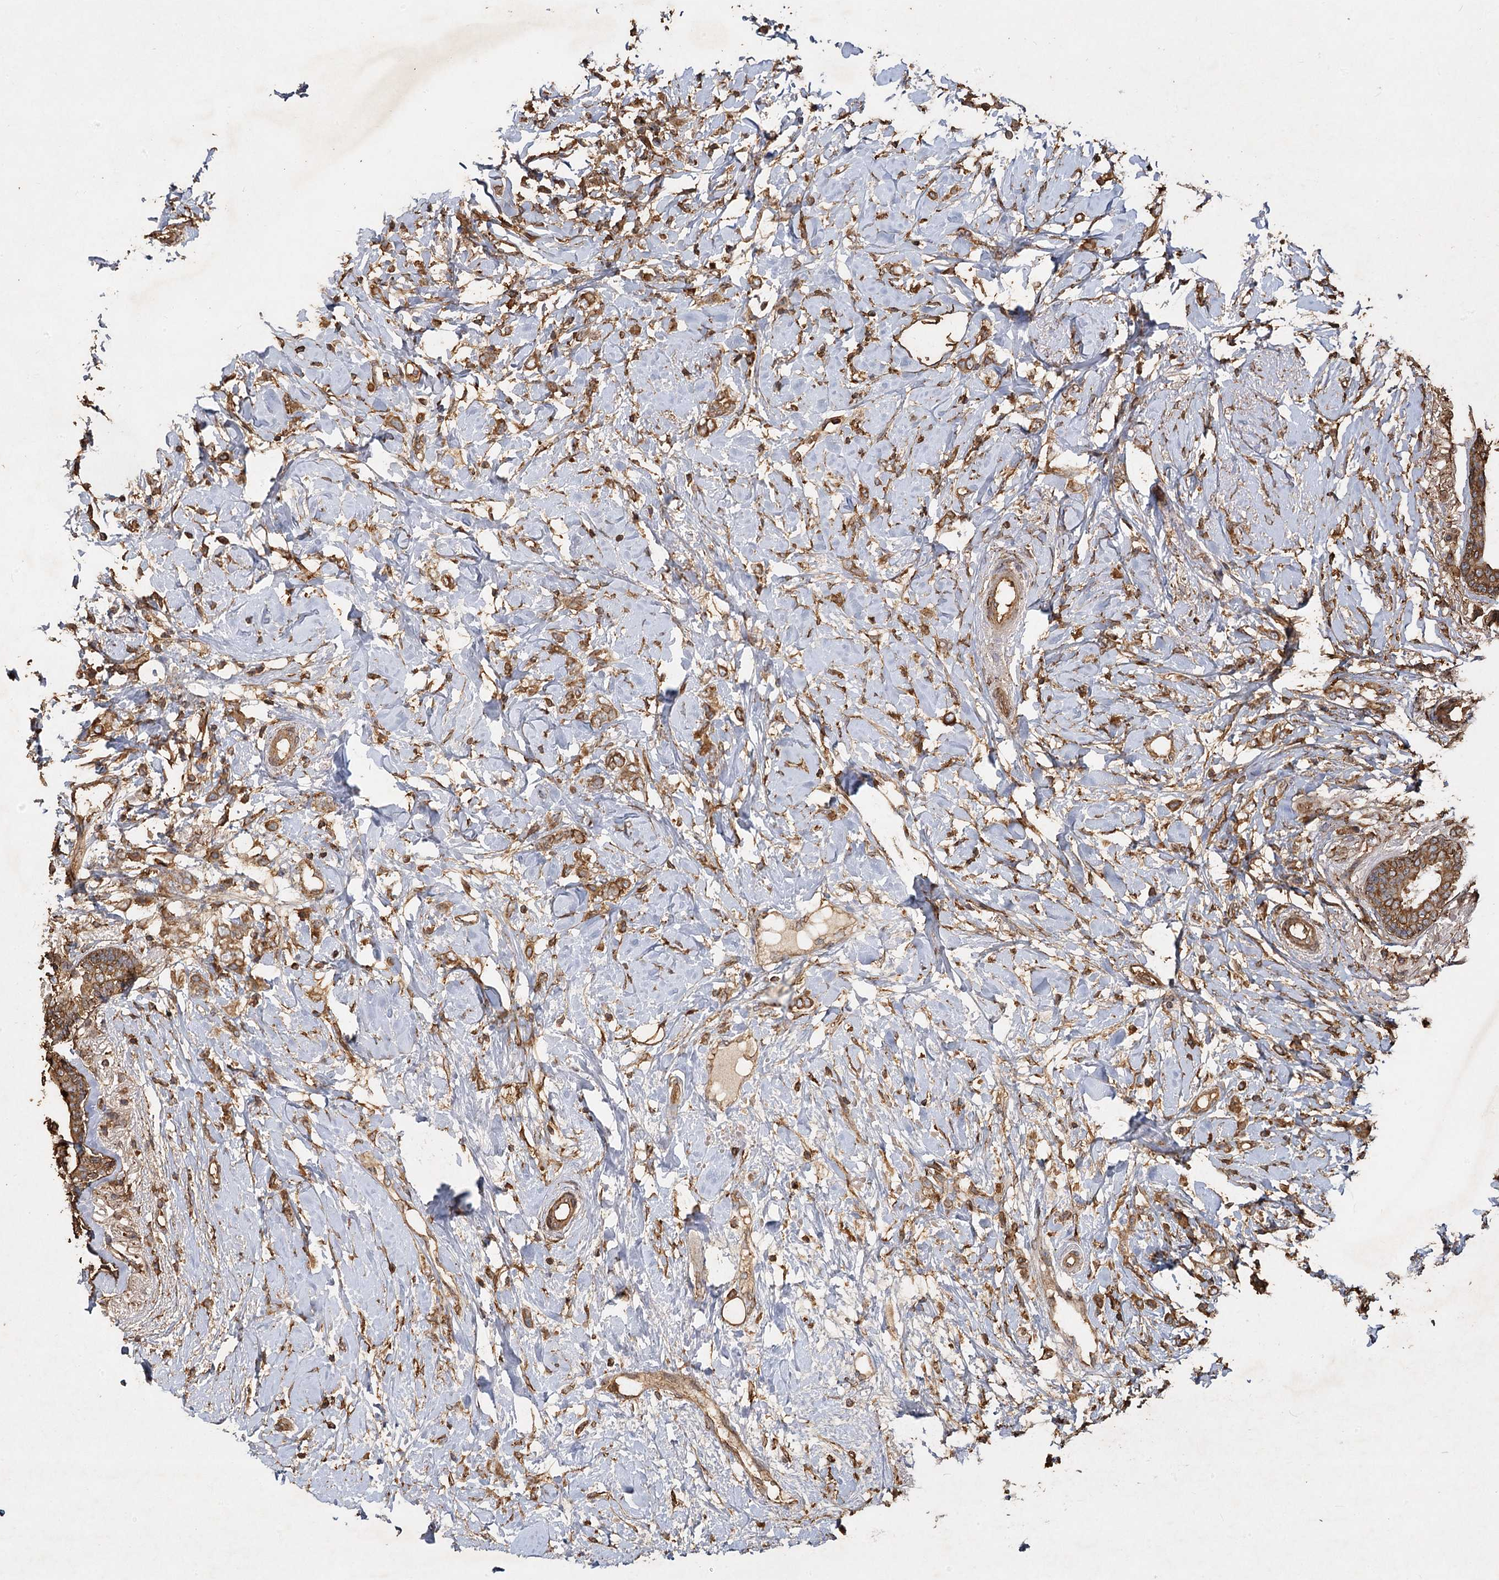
{"staining": {"intensity": "moderate", "quantity": ">75%", "location": "cytoplasmic/membranous"}, "tissue": "breast cancer", "cell_type": "Tumor cells", "image_type": "cancer", "snomed": [{"axis": "morphology", "description": "Normal tissue, NOS"}, {"axis": "morphology", "description": "Lobular carcinoma"}, {"axis": "topography", "description": "Breast"}], "caption": "Protein analysis of breast cancer tissue displays moderate cytoplasmic/membranous positivity in approximately >75% of tumor cells.", "gene": "PIK3C2A", "patient": {"sex": "female", "age": 47}}